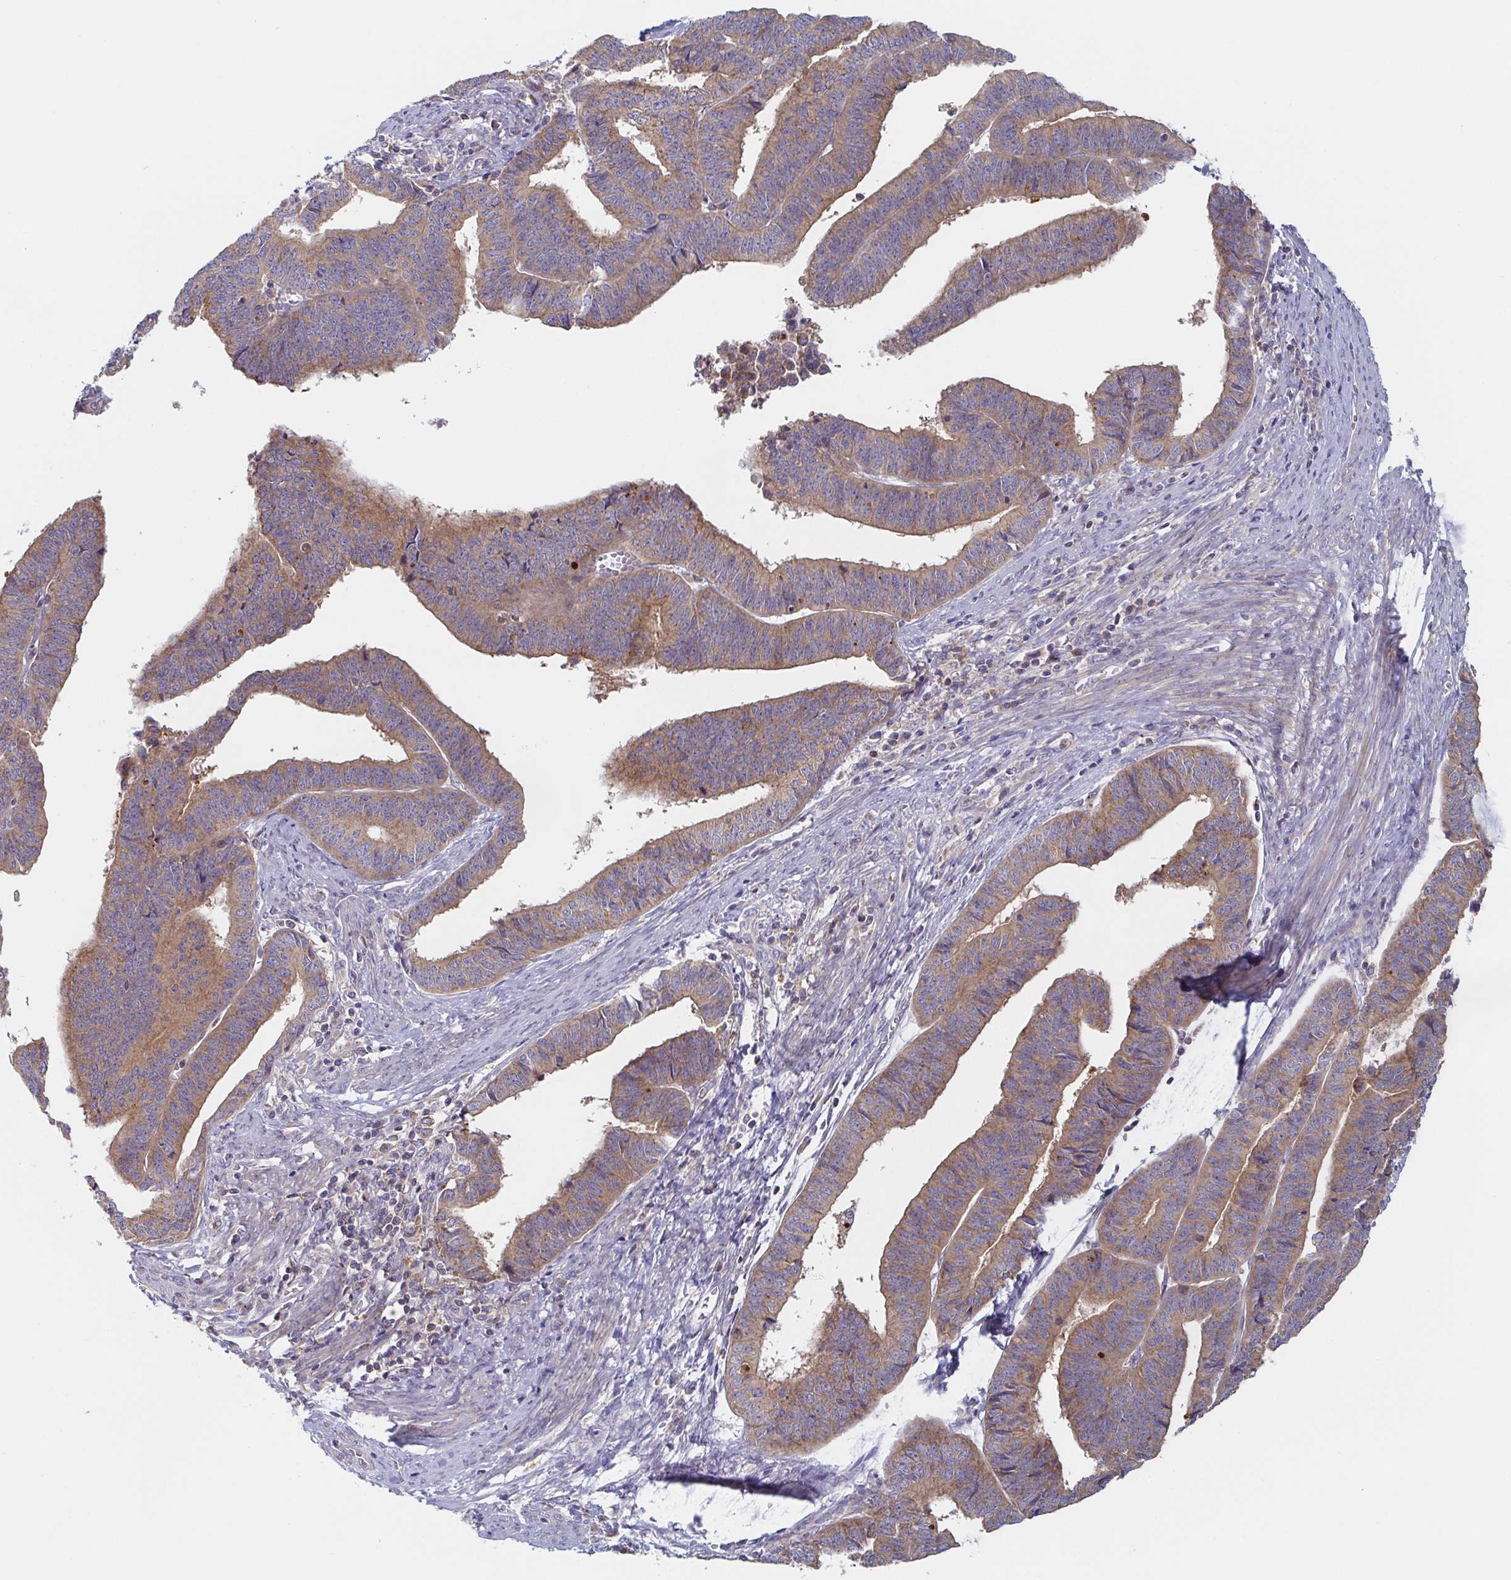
{"staining": {"intensity": "moderate", "quantity": ">75%", "location": "cytoplasmic/membranous"}, "tissue": "endometrial cancer", "cell_type": "Tumor cells", "image_type": "cancer", "snomed": [{"axis": "morphology", "description": "Adenocarcinoma, NOS"}, {"axis": "topography", "description": "Endometrium"}], "caption": "Adenocarcinoma (endometrial) stained for a protein exhibits moderate cytoplasmic/membranous positivity in tumor cells.", "gene": "TUFT1", "patient": {"sex": "female", "age": 65}}